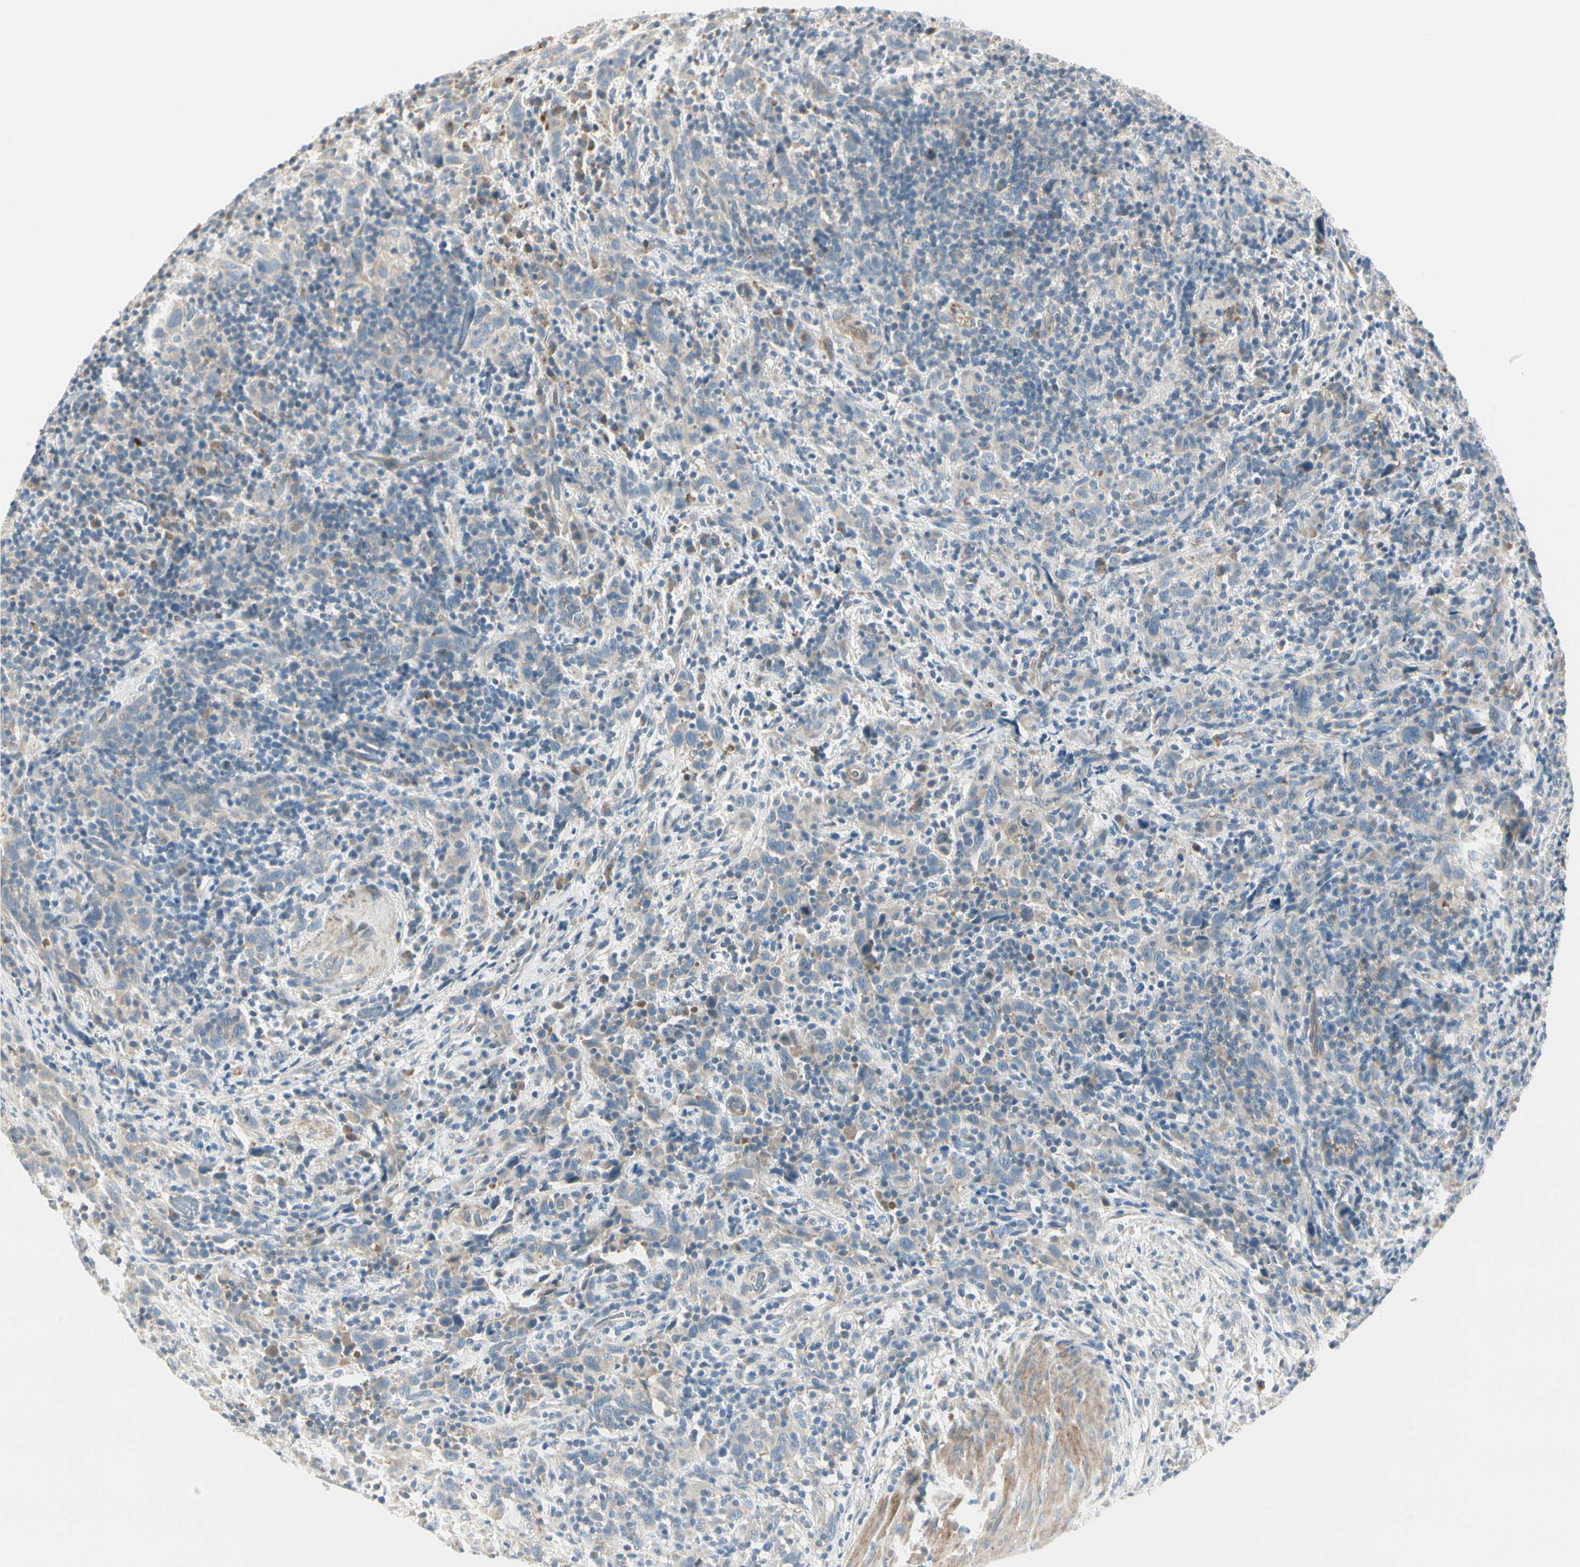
{"staining": {"intensity": "weak", "quantity": "25%-75%", "location": "cytoplasmic/membranous"}, "tissue": "urothelial cancer", "cell_type": "Tumor cells", "image_type": "cancer", "snomed": [{"axis": "morphology", "description": "Urothelial carcinoma, High grade"}, {"axis": "topography", "description": "Urinary bladder"}], "caption": "High-magnification brightfield microscopy of urothelial cancer stained with DAB (brown) and counterstained with hematoxylin (blue). tumor cells exhibit weak cytoplasmic/membranous staining is identified in about25%-75% of cells. The protein is shown in brown color, while the nuclei are stained blue.", "gene": "ADGRA3", "patient": {"sex": "male", "age": 61}}